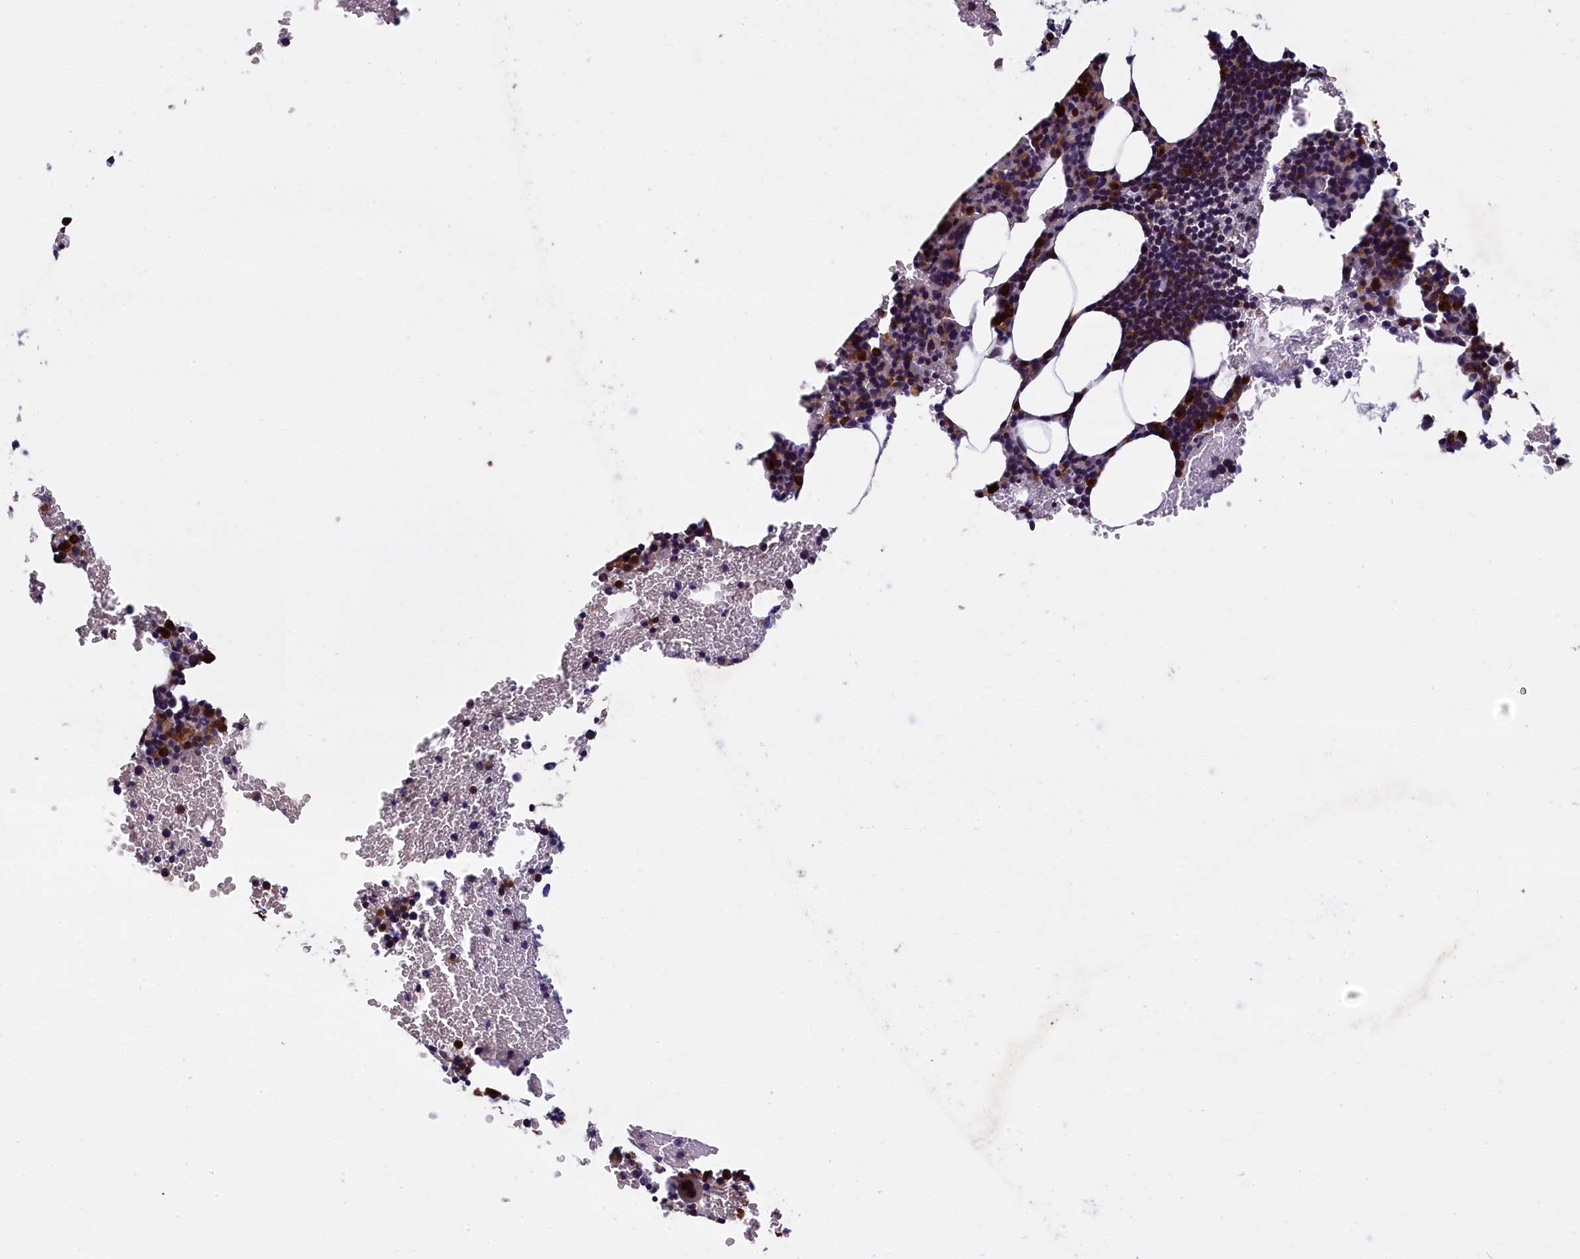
{"staining": {"intensity": "moderate", "quantity": "25%-75%", "location": "cytoplasmic/membranous"}, "tissue": "bone marrow", "cell_type": "Hematopoietic cells", "image_type": "normal", "snomed": [{"axis": "morphology", "description": "Normal tissue, NOS"}, {"axis": "topography", "description": "Bone marrow"}], "caption": "Immunohistochemistry micrograph of unremarkable bone marrow: human bone marrow stained using immunohistochemistry shows medium levels of moderate protein expression localized specifically in the cytoplasmic/membranous of hematopoietic cells, appearing as a cytoplasmic/membranous brown color.", "gene": "NAIP", "patient": {"sex": "female", "age": 77}}